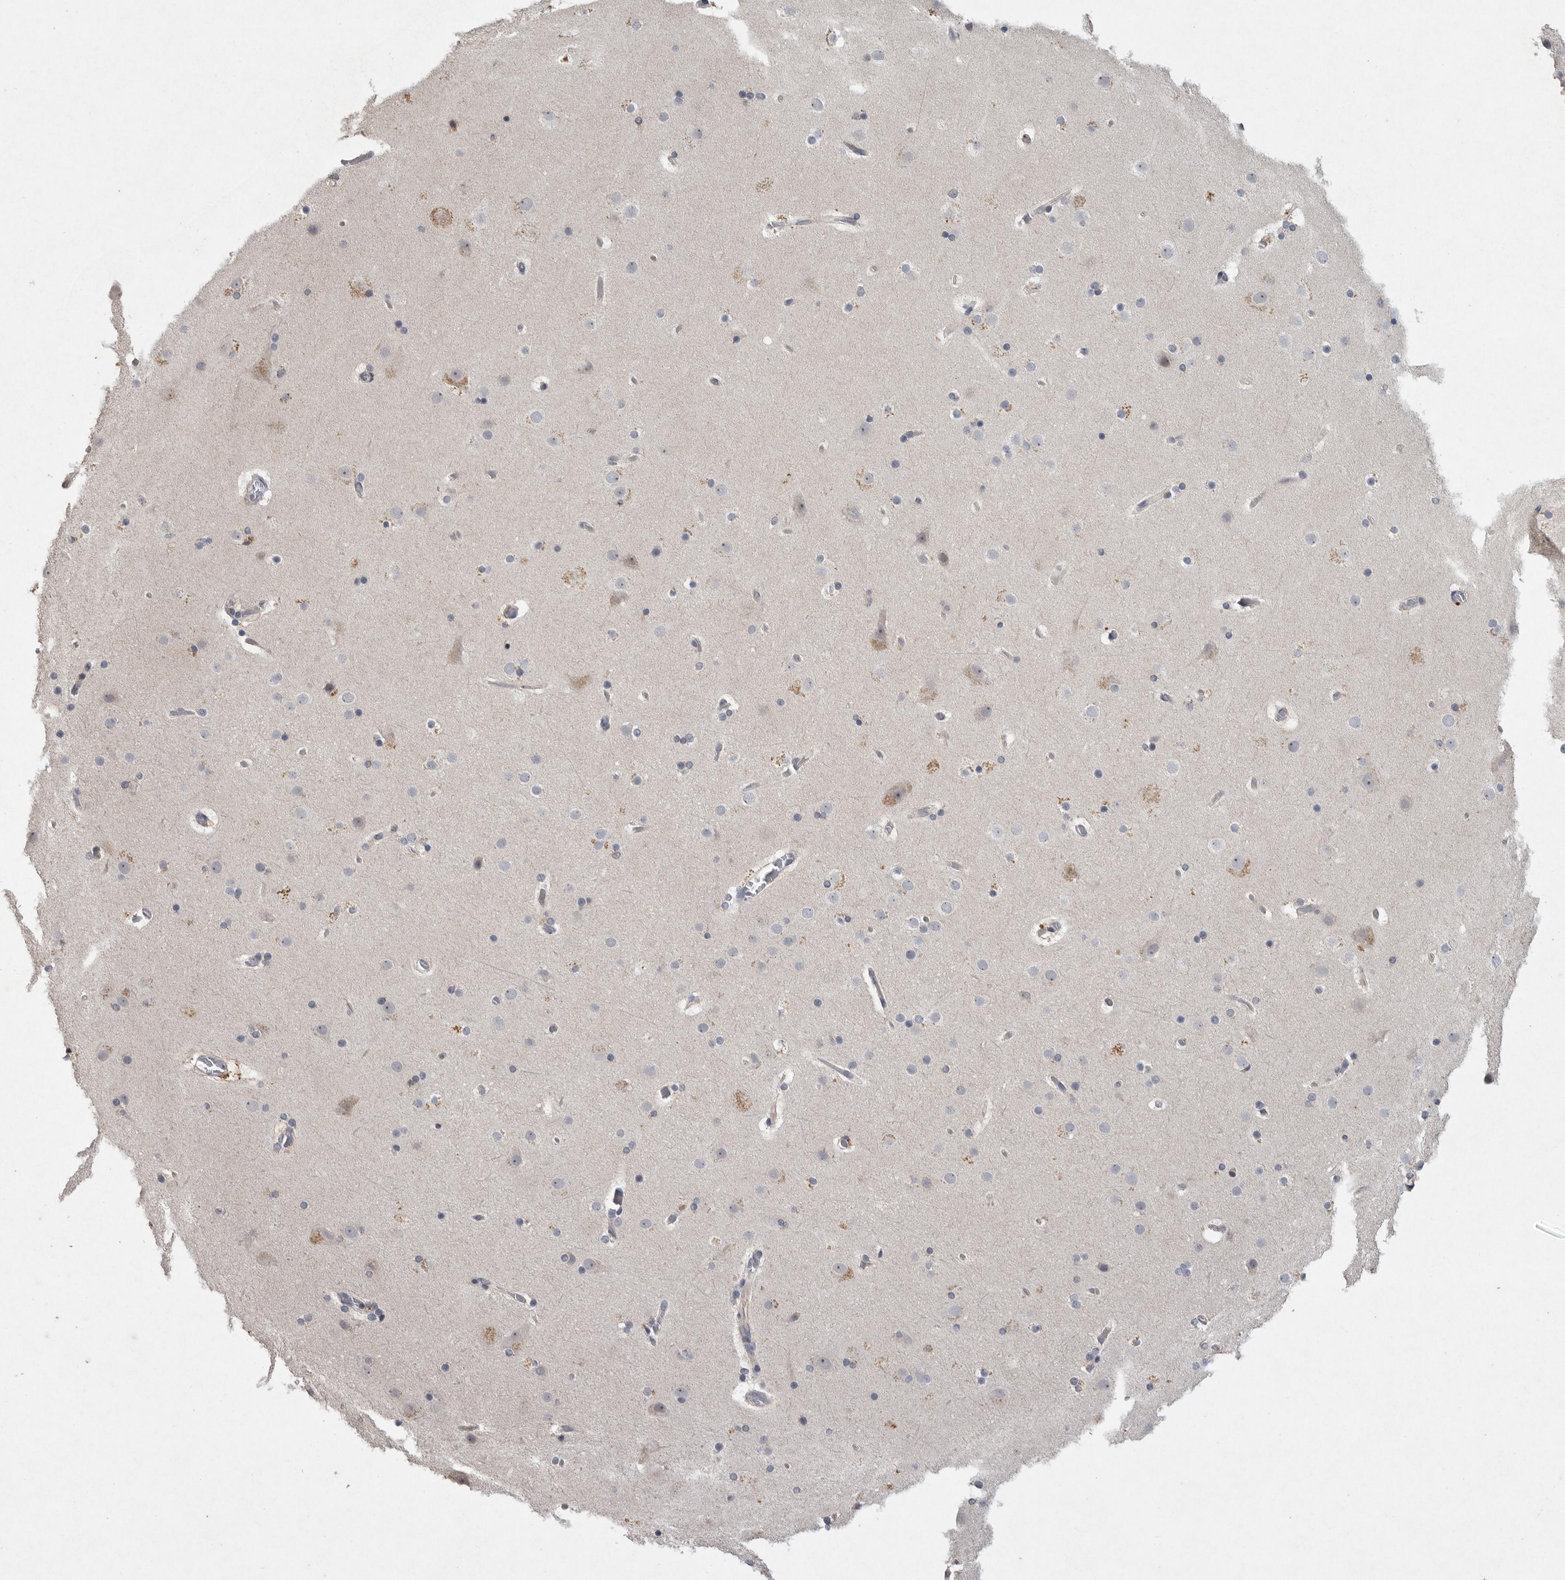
{"staining": {"intensity": "negative", "quantity": "none", "location": "none"}, "tissue": "cerebral cortex", "cell_type": "Endothelial cells", "image_type": "normal", "snomed": [{"axis": "morphology", "description": "Normal tissue, NOS"}, {"axis": "topography", "description": "Cerebral cortex"}], "caption": "The image shows no staining of endothelial cells in unremarkable cerebral cortex.", "gene": "MAN2A1", "patient": {"sex": "male", "age": 57}}